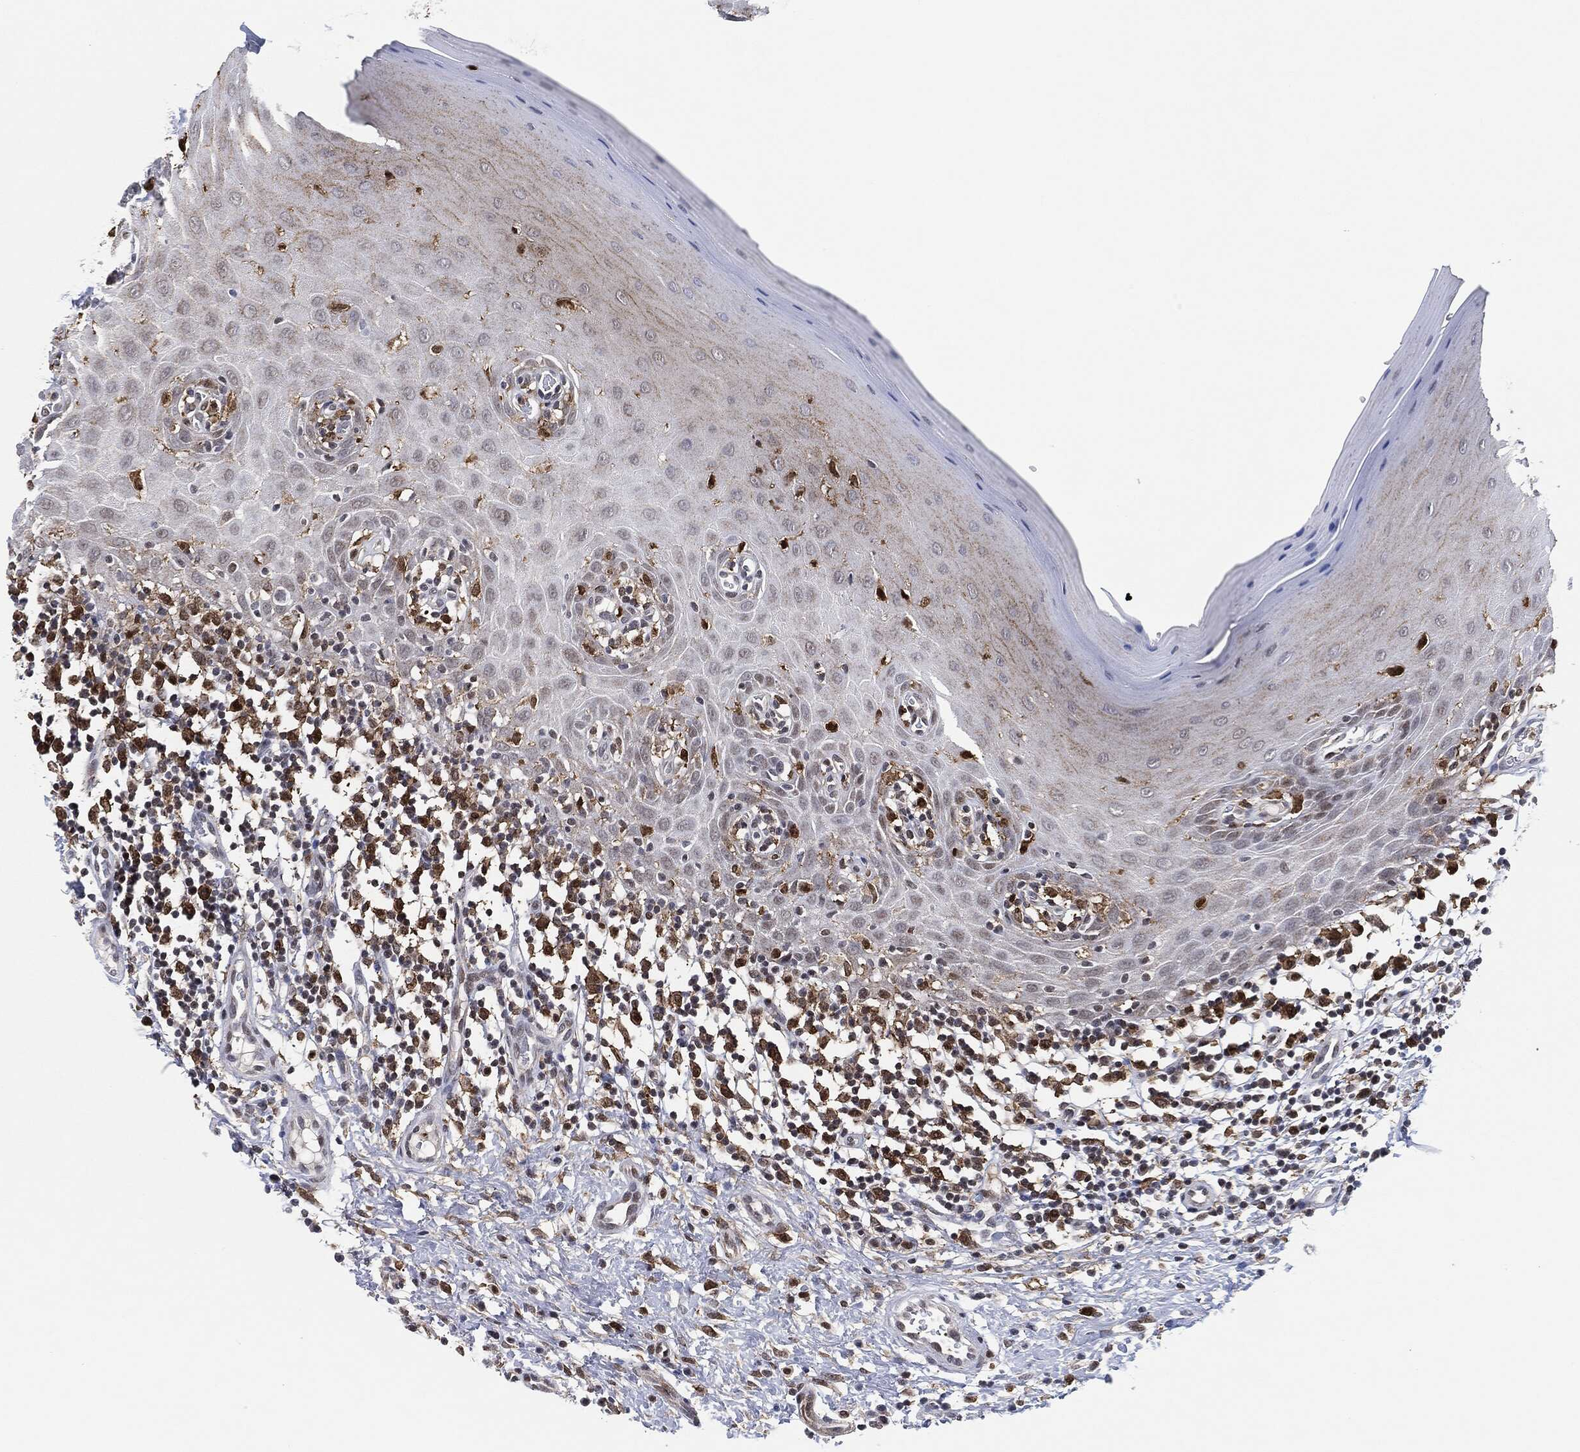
{"staining": {"intensity": "weak", "quantity": "<25%", "location": "cytoplasmic/membranous"}, "tissue": "oral mucosa", "cell_type": "Squamous epithelial cells", "image_type": "normal", "snomed": [{"axis": "morphology", "description": "Normal tissue, NOS"}, {"axis": "topography", "description": "Oral tissue"}, {"axis": "topography", "description": "Tounge, NOS"}], "caption": "DAB immunohistochemical staining of unremarkable oral mucosa shows no significant positivity in squamous epithelial cells.", "gene": "NANOS3", "patient": {"sex": "female", "age": 58}}